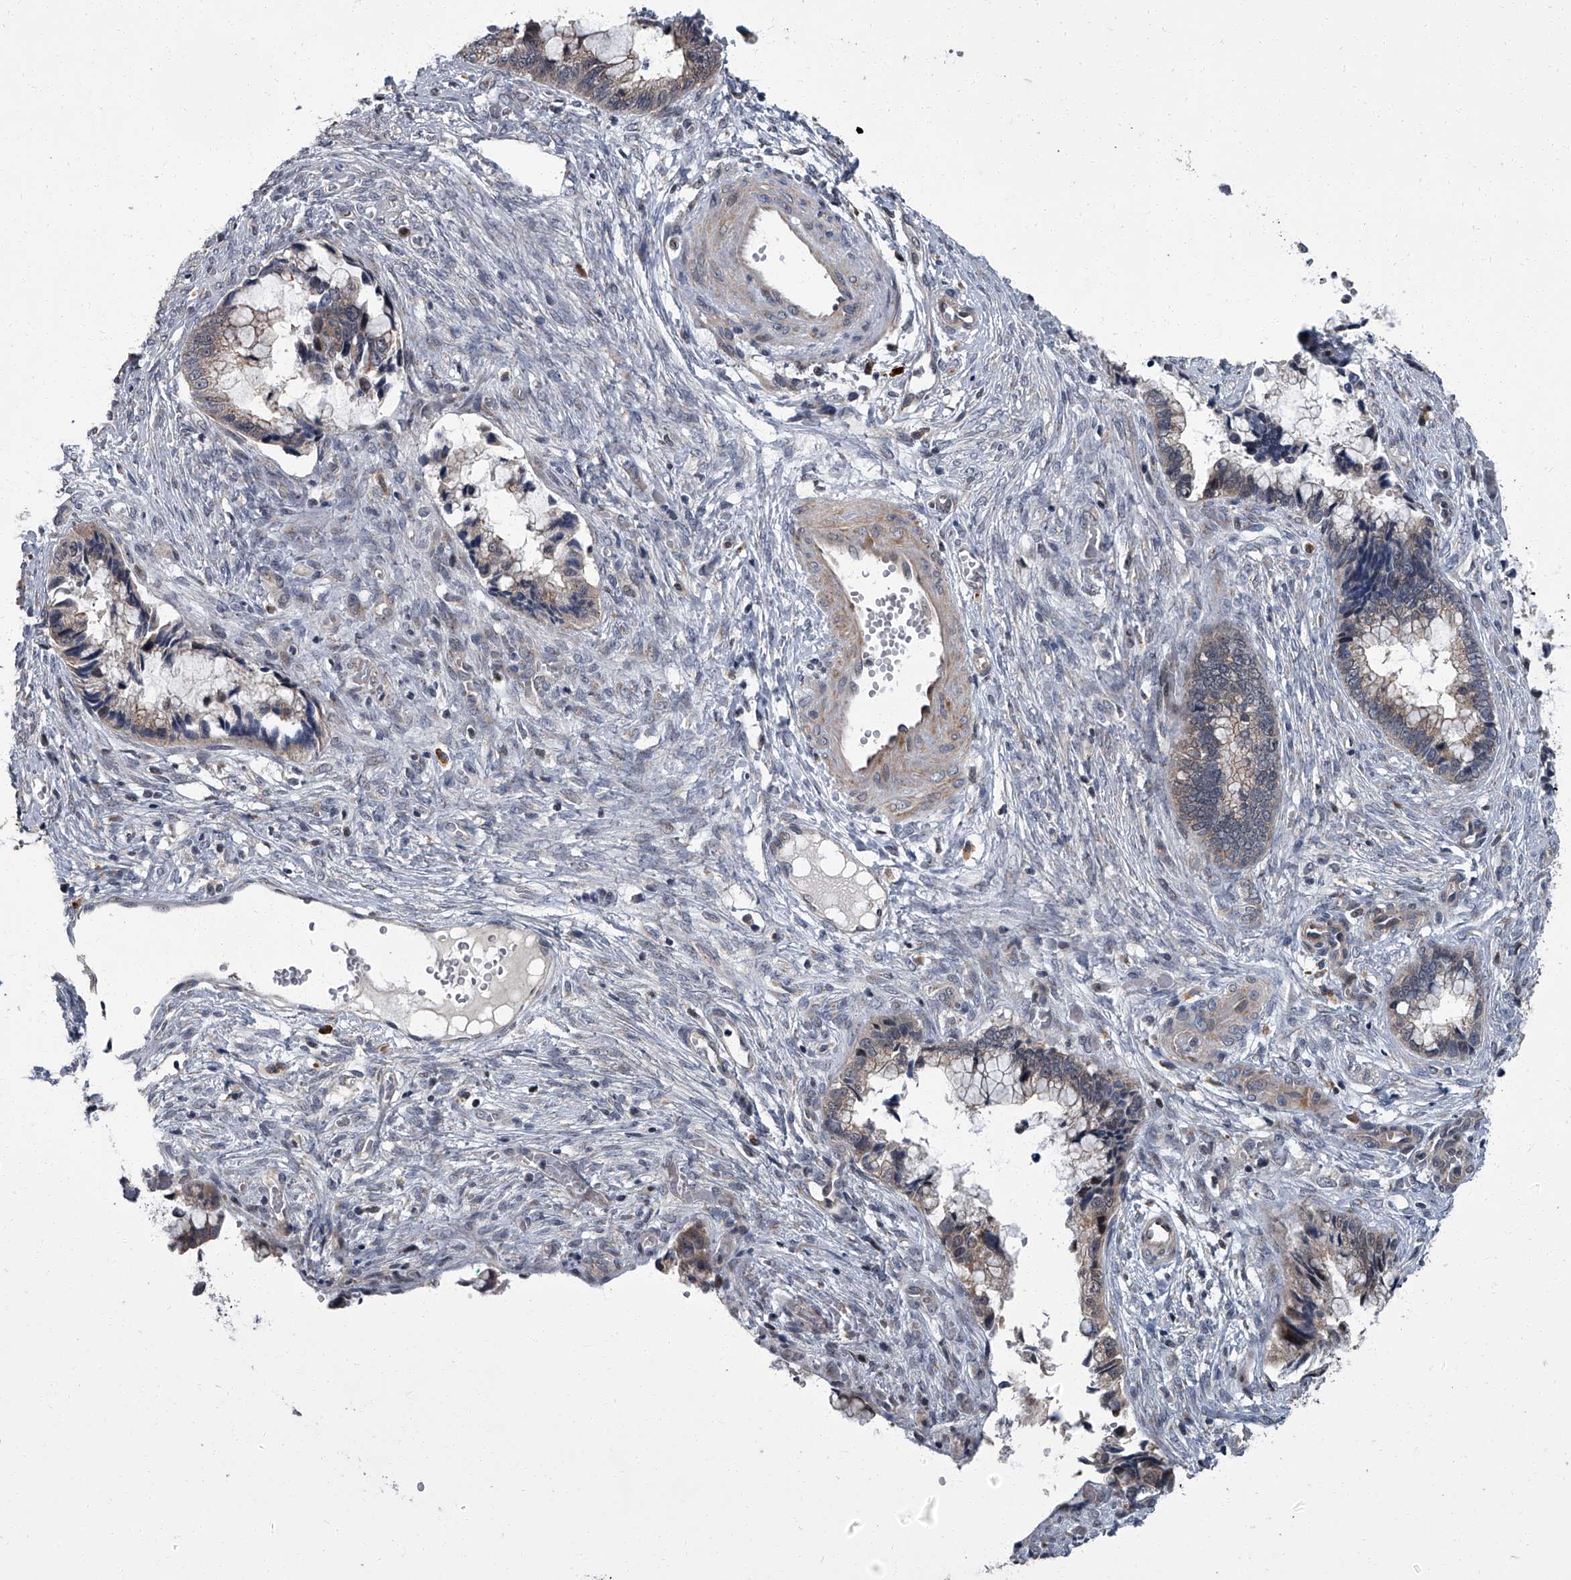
{"staining": {"intensity": "weak", "quantity": "25%-75%", "location": "cytoplasmic/membranous"}, "tissue": "cervical cancer", "cell_type": "Tumor cells", "image_type": "cancer", "snomed": [{"axis": "morphology", "description": "Adenocarcinoma, NOS"}, {"axis": "topography", "description": "Cervix"}], "caption": "Human cervical adenocarcinoma stained with a brown dye demonstrates weak cytoplasmic/membranous positive expression in about 25%-75% of tumor cells.", "gene": "ZNF274", "patient": {"sex": "female", "age": 44}}